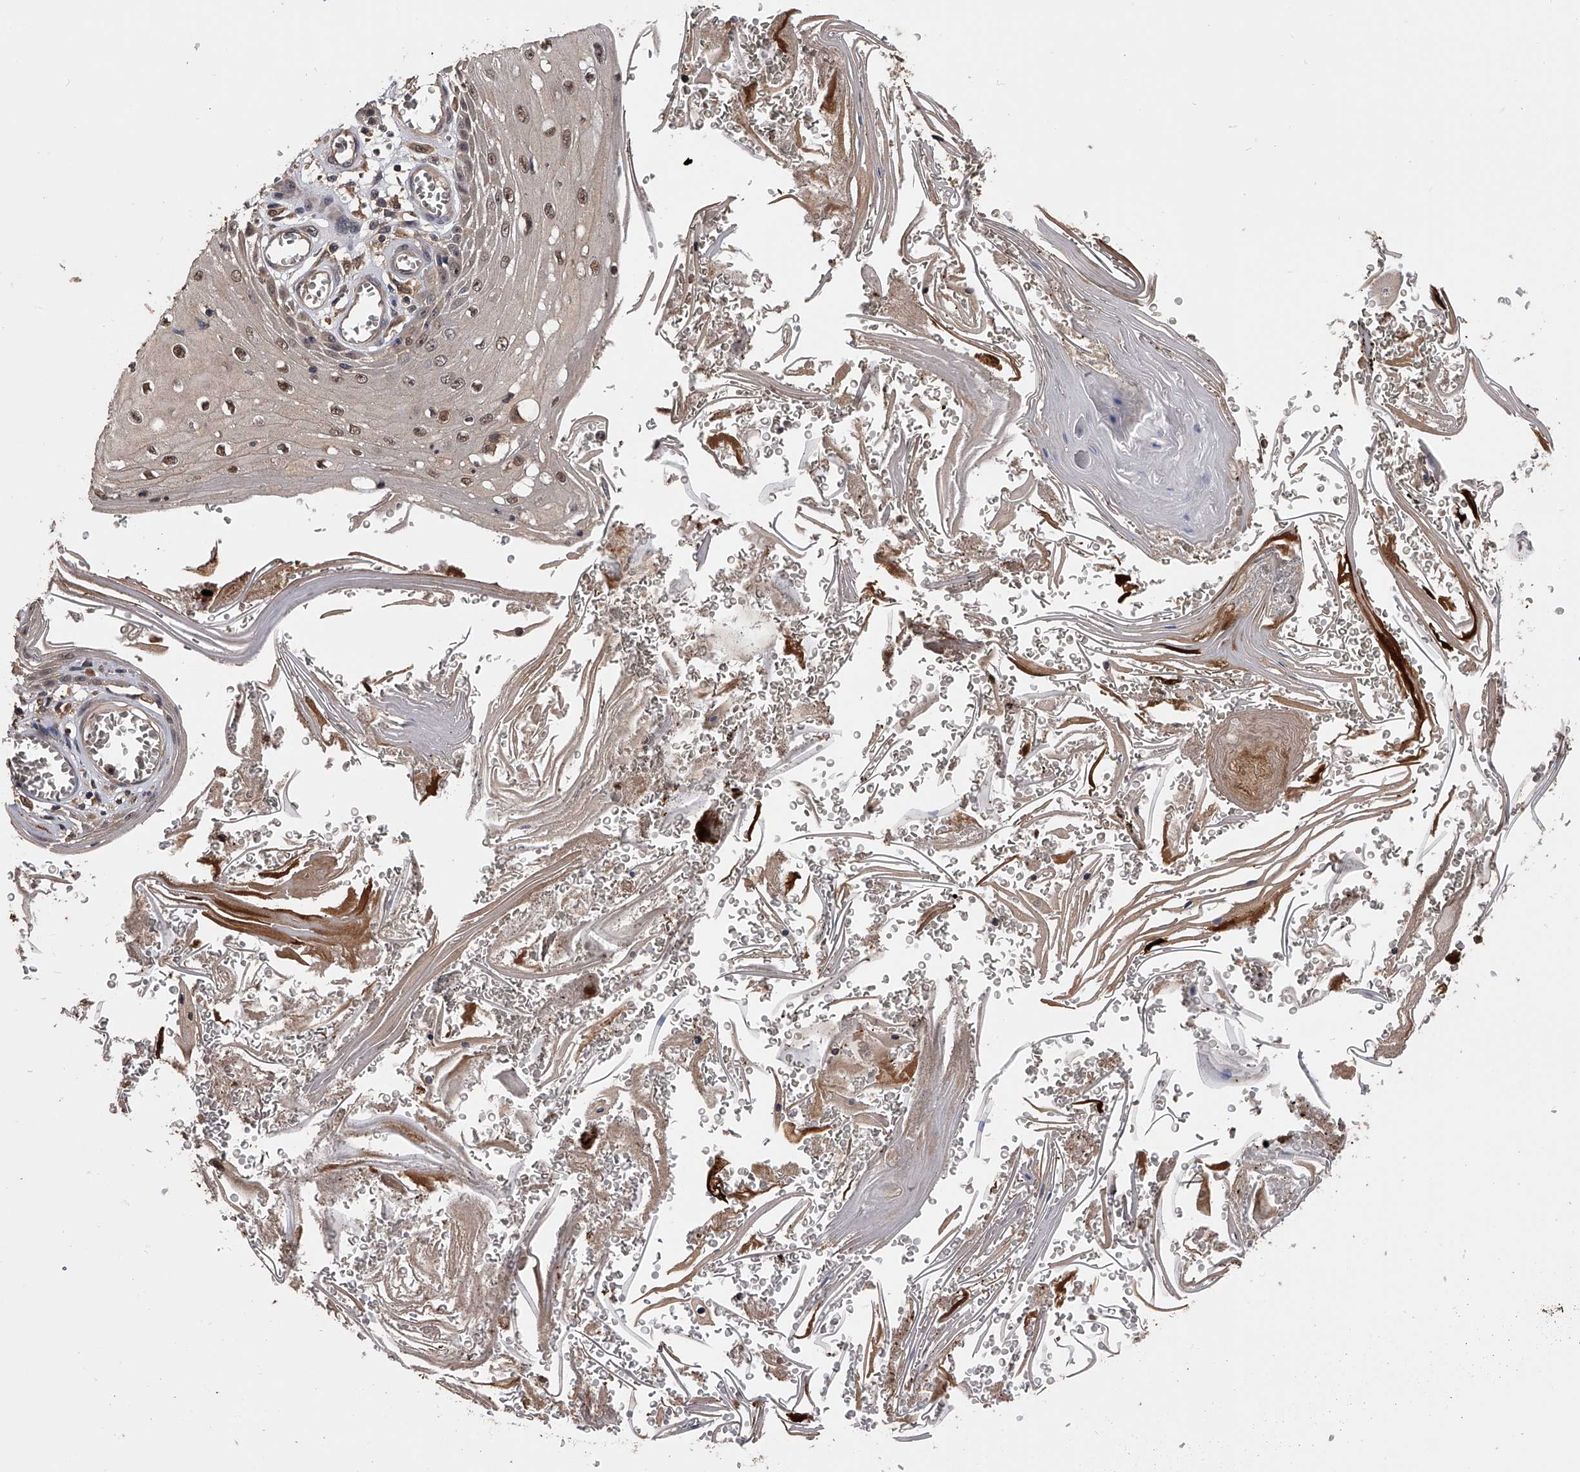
{"staining": {"intensity": "moderate", "quantity": "25%-75%", "location": "nuclear"}, "tissue": "skin cancer", "cell_type": "Tumor cells", "image_type": "cancer", "snomed": [{"axis": "morphology", "description": "Squamous cell carcinoma, NOS"}, {"axis": "topography", "description": "Skin"}], "caption": "This micrograph displays immunohistochemistry staining of skin squamous cell carcinoma, with medium moderate nuclear expression in approximately 25%-75% of tumor cells.", "gene": "EFCAB7", "patient": {"sex": "female", "age": 73}}